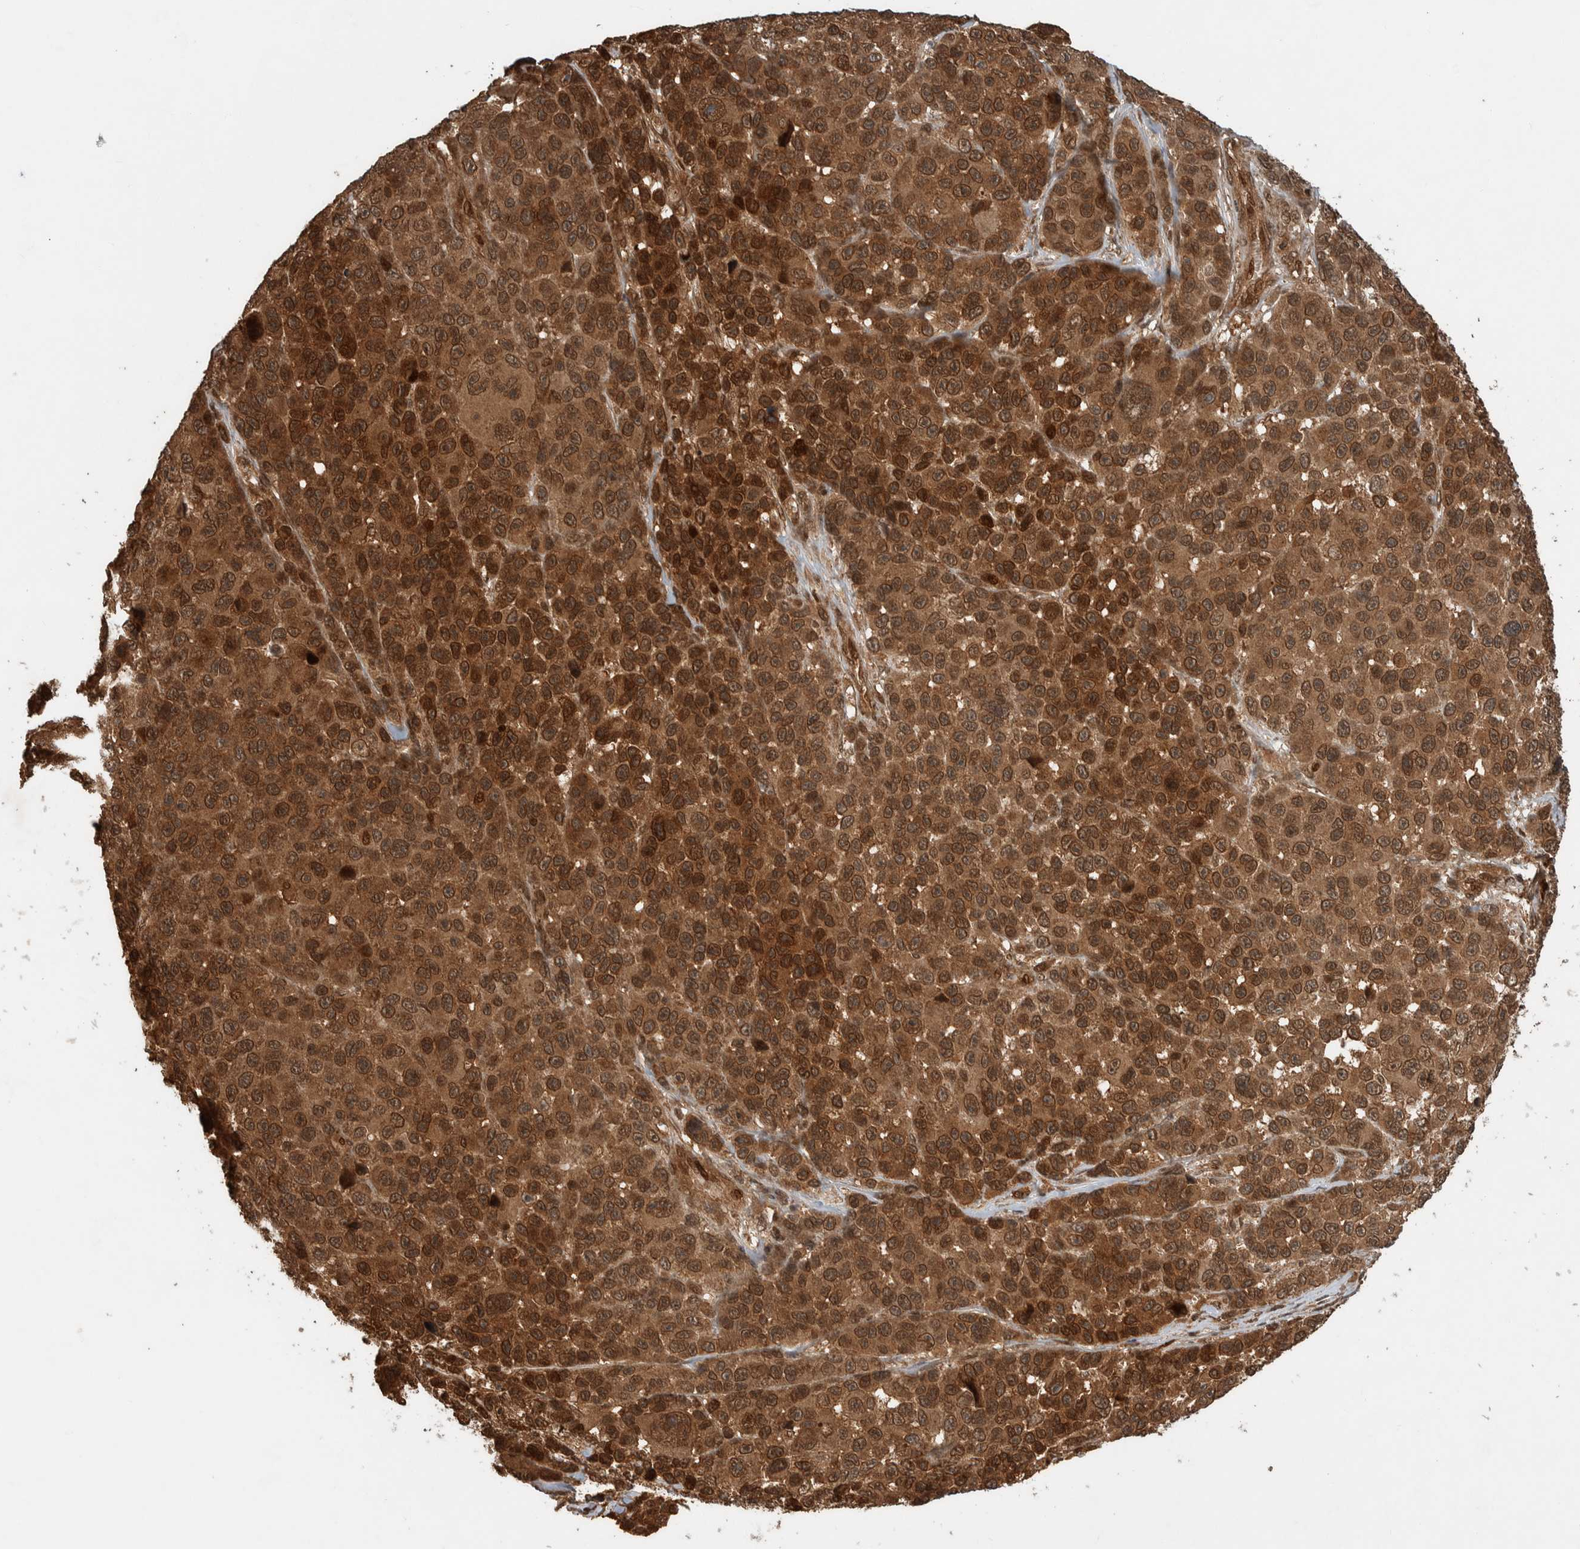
{"staining": {"intensity": "moderate", "quantity": ">75%", "location": "cytoplasmic/membranous,nuclear"}, "tissue": "melanoma", "cell_type": "Tumor cells", "image_type": "cancer", "snomed": [{"axis": "morphology", "description": "Malignant melanoma, NOS"}, {"axis": "topography", "description": "Skin"}], "caption": "Immunohistochemistry histopathology image of neoplastic tissue: human malignant melanoma stained using immunohistochemistry exhibits medium levels of moderate protein expression localized specifically in the cytoplasmic/membranous and nuclear of tumor cells, appearing as a cytoplasmic/membranous and nuclear brown color.", "gene": "CNTROB", "patient": {"sex": "male", "age": 53}}